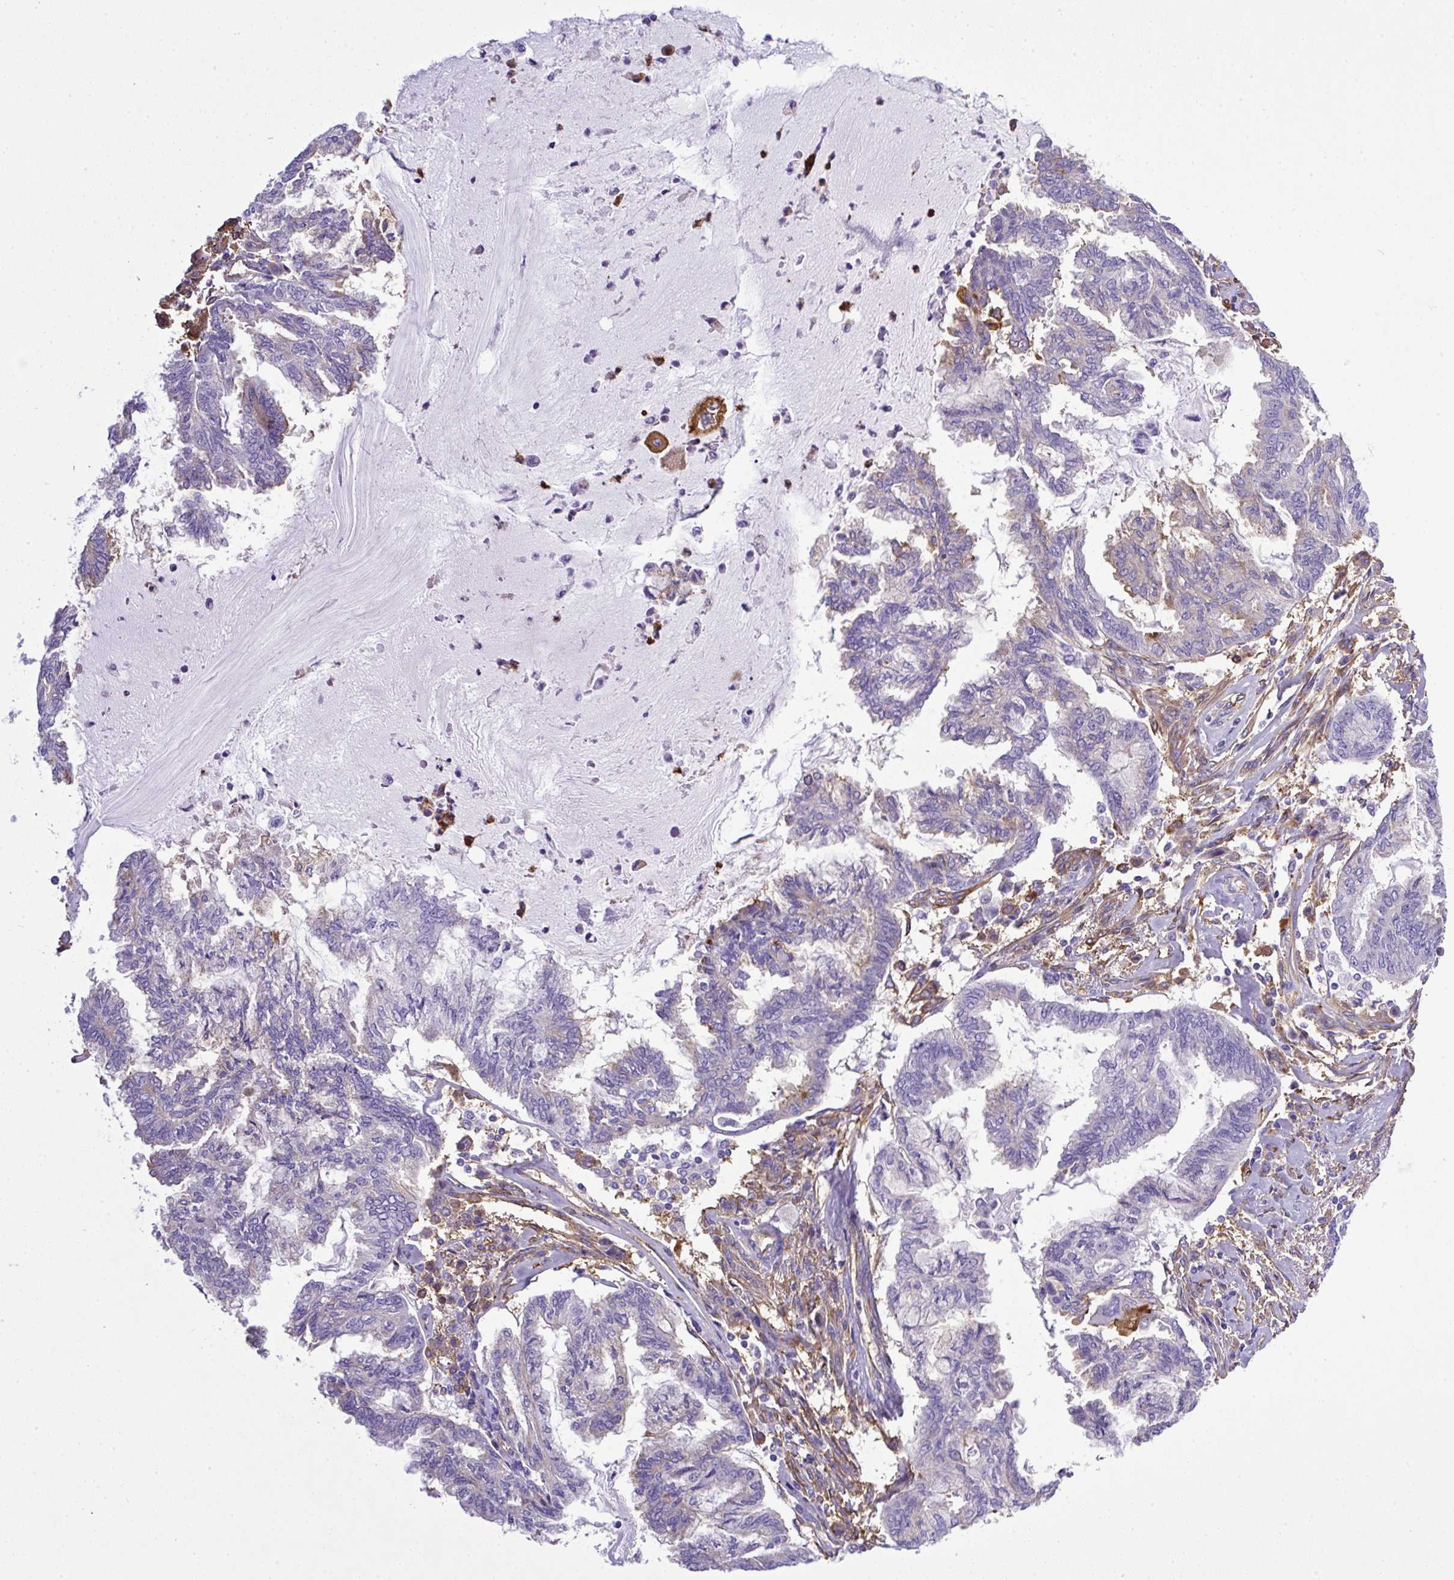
{"staining": {"intensity": "negative", "quantity": "none", "location": "none"}, "tissue": "endometrial cancer", "cell_type": "Tumor cells", "image_type": "cancer", "snomed": [{"axis": "morphology", "description": "Adenocarcinoma, NOS"}, {"axis": "topography", "description": "Endometrium"}], "caption": "High power microscopy histopathology image of an immunohistochemistry (IHC) histopathology image of endometrial cancer (adenocarcinoma), revealing no significant positivity in tumor cells.", "gene": "MAGEB5", "patient": {"sex": "female", "age": 86}}